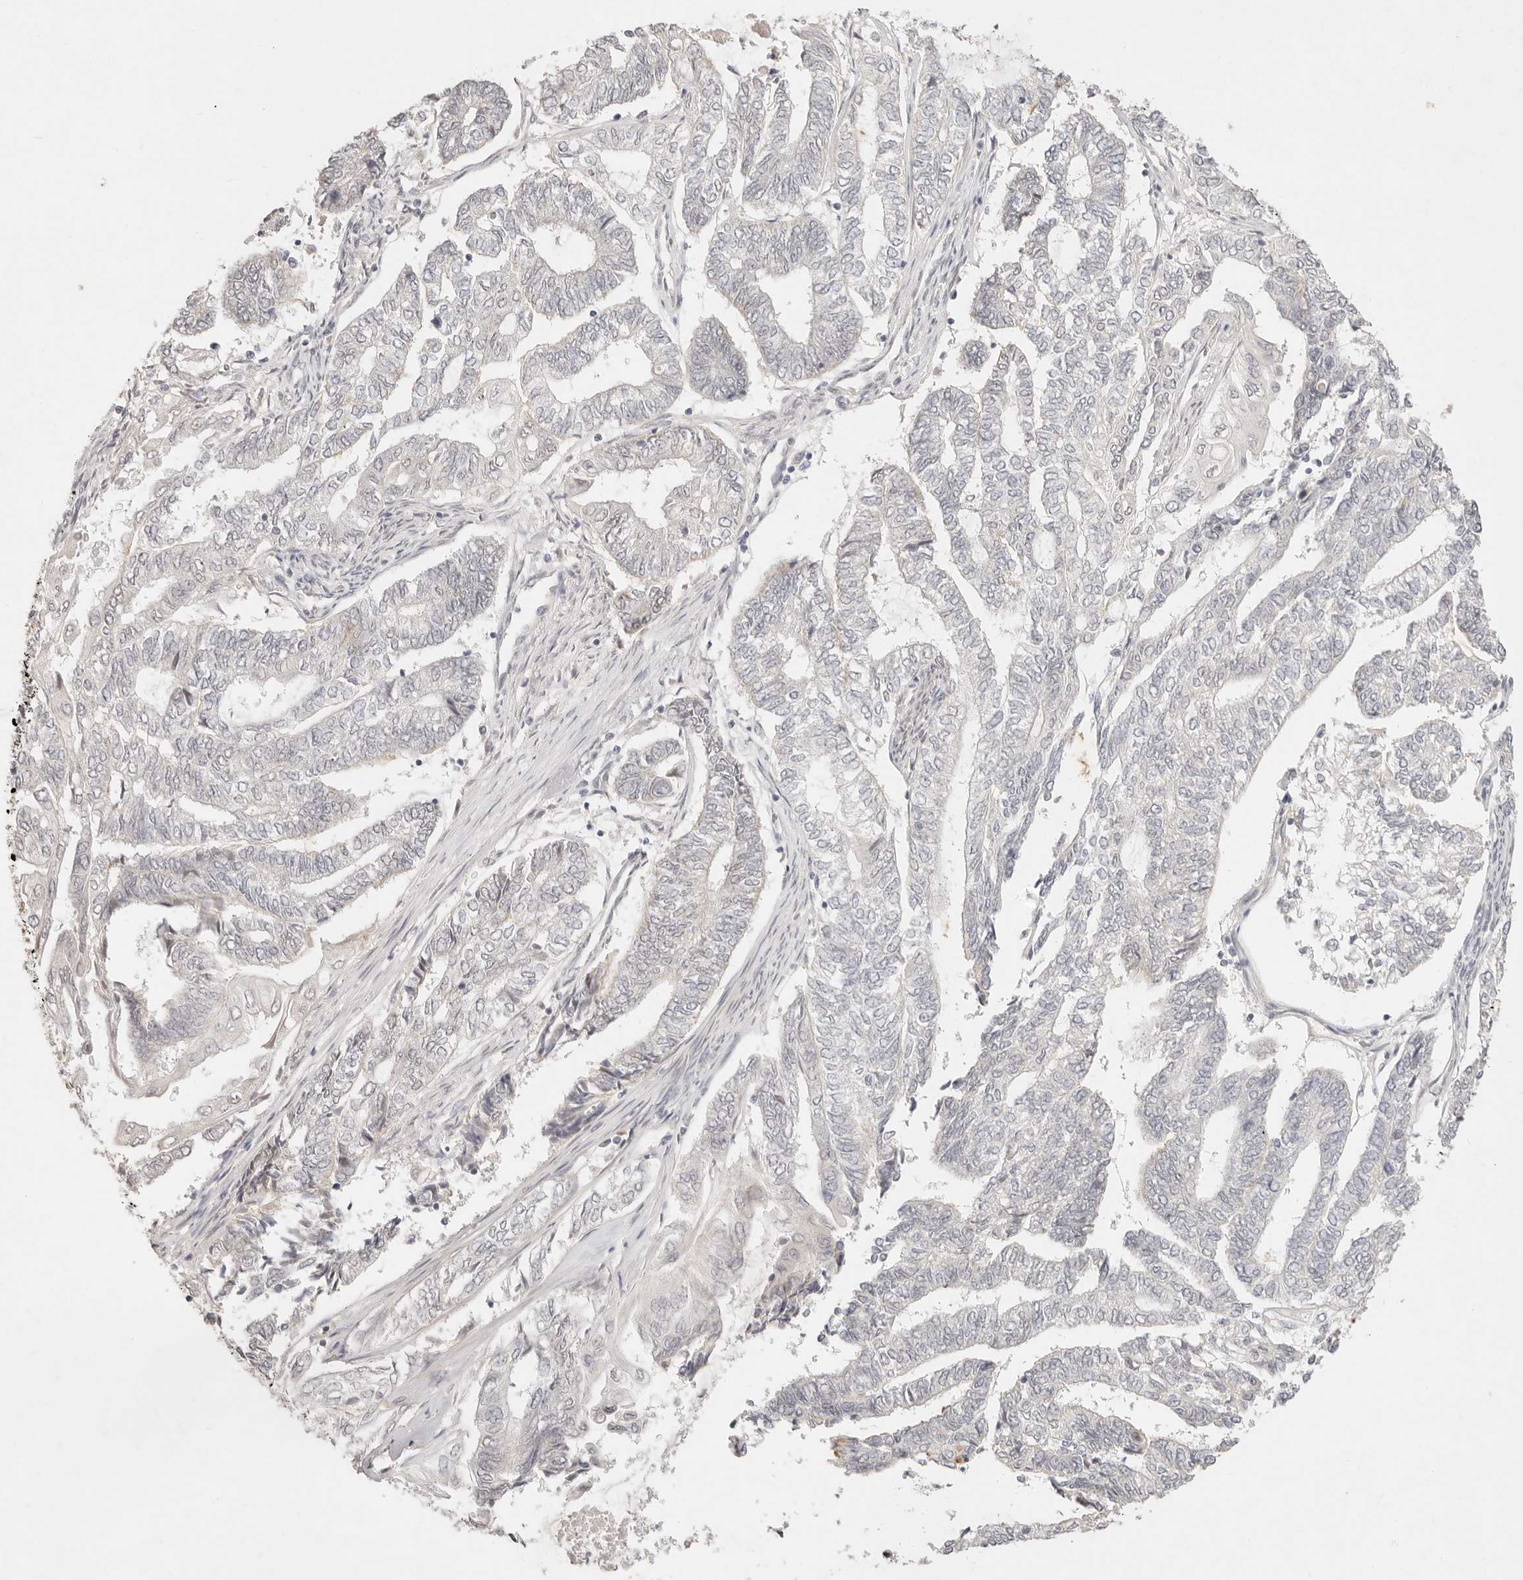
{"staining": {"intensity": "negative", "quantity": "none", "location": "none"}, "tissue": "endometrial cancer", "cell_type": "Tumor cells", "image_type": "cancer", "snomed": [{"axis": "morphology", "description": "Adenocarcinoma, NOS"}, {"axis": "topography", "description": "Uterus"}, {"axis": "topography", "description": "Endometrium"}], "caption": "Image shows no significant protein expression in tumor cells of adenocarcinoma (endometrial).", "gene": "GPR156", "patient": {"sex": "female", "age": 70}}